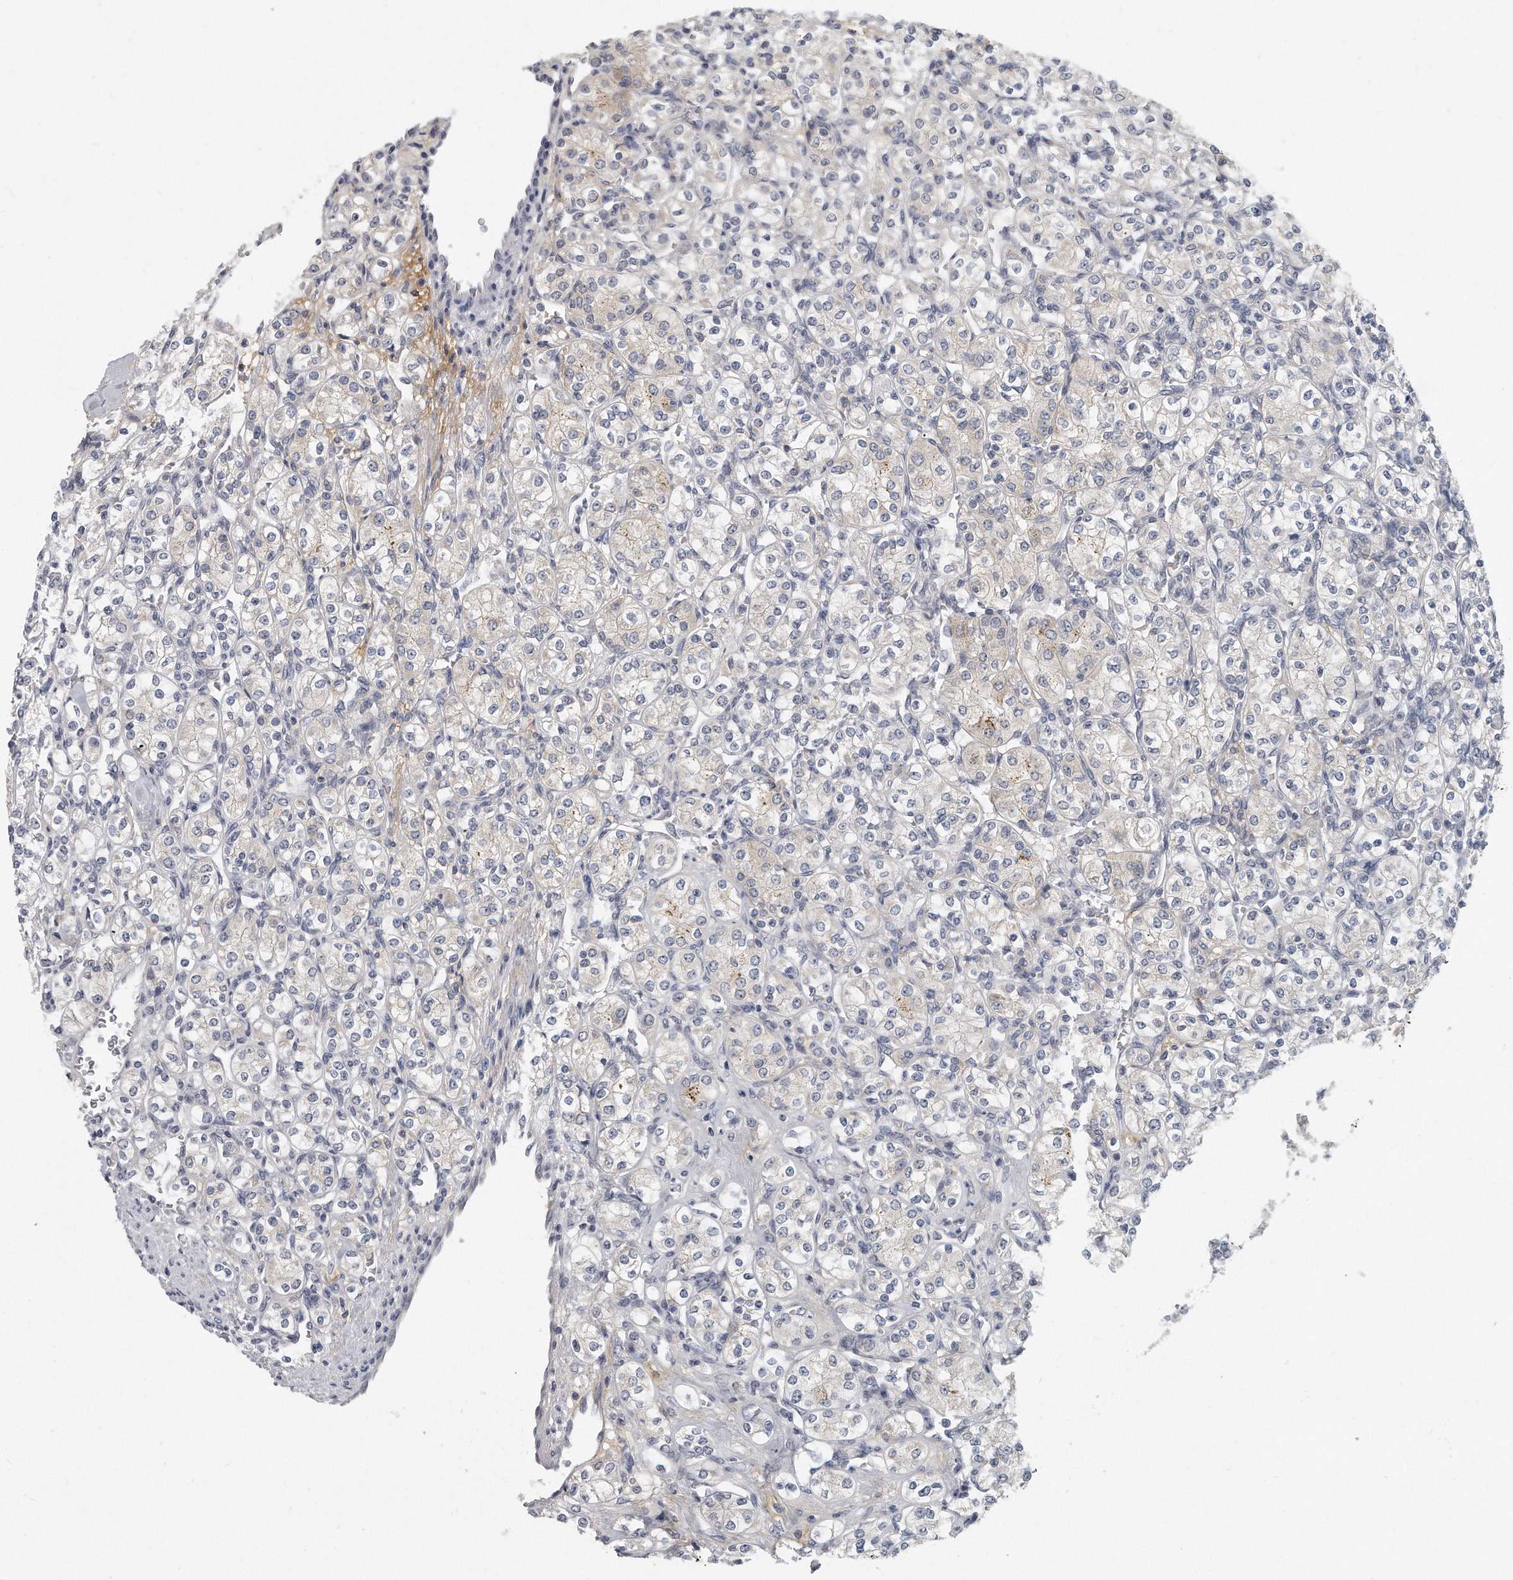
{"staining": {"intensity": "negative", "quantity": "none", "location": "none"}, "tissue": "renal cancer", "cell_type": "Tumor cells", "image_type": "cancer", "snomed": [{"axis": "morphology", "description": "Adenocarcinoma, NOS"}, {"axis": "topography", "description": "Kidney"}], "caption": "Immunohistochemistry (IHC) of adenocarcinoma (renal) displays no positivity in tumor cells.", "gene": "PLEKHA6", "patient": {"sex": "male", "age": 77}}